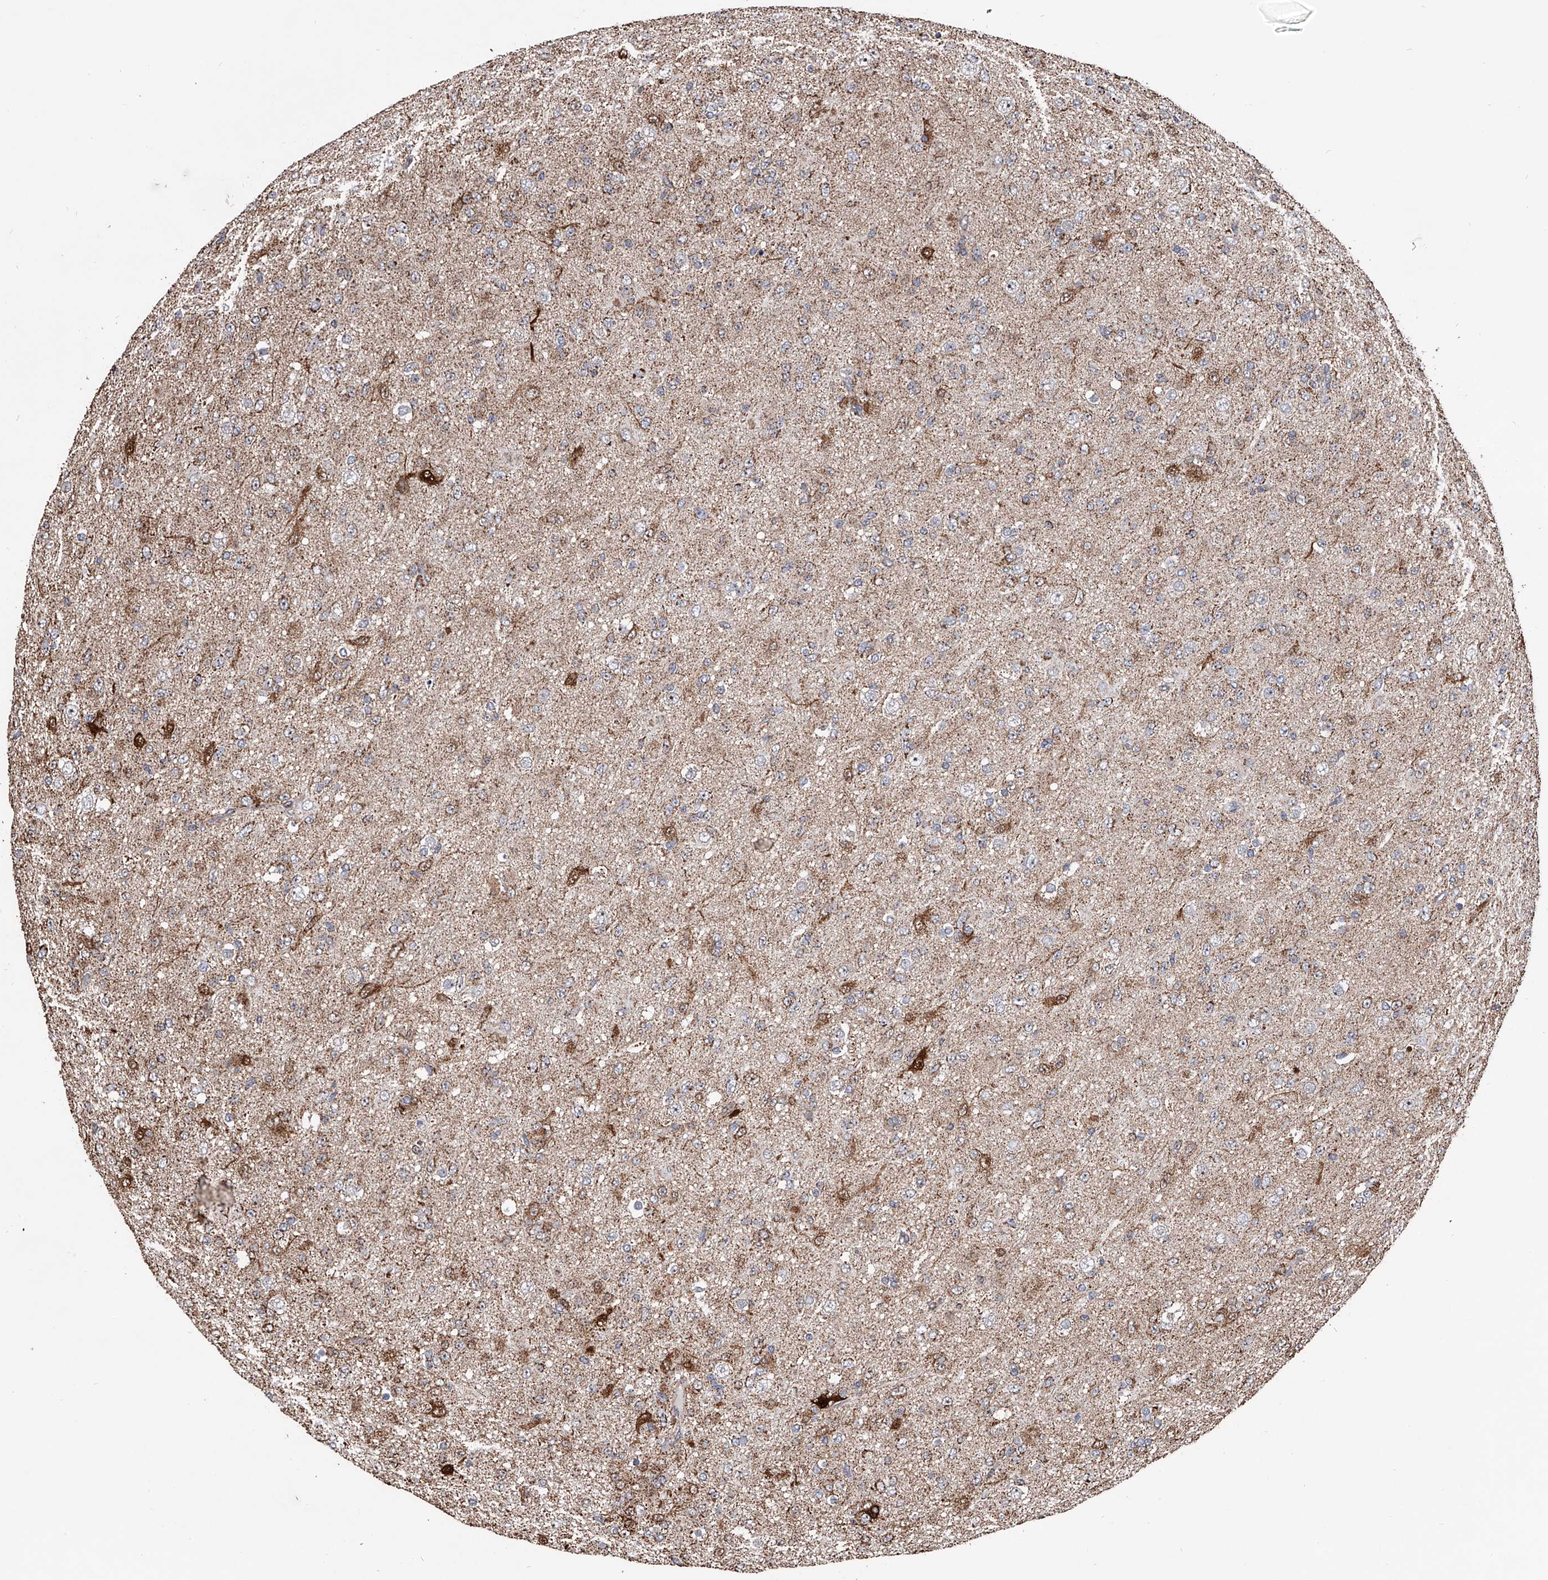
{"staining": {"intensity": "moderate", "quantity": "<25%", "location": "cytoplasmic/membranous,nuclear"}, "tissue": "glioma", "cell_type": "Tumor cells", "image_type": "cancer", "snomed": [{"axis": "morphology", "description": "Glioma, malignant, Low grade"}, {"axis": "topography", "description": "Brain"}], "caption": "There is low levels of moderate cytoplasmic/membranous and nuclear positivity in tumor cells of glioma, as demonstrated by immunohistochemical staining (brown color).", "gene": "SMPDL3A", "patient": {"sex": "male", "age": 65}}